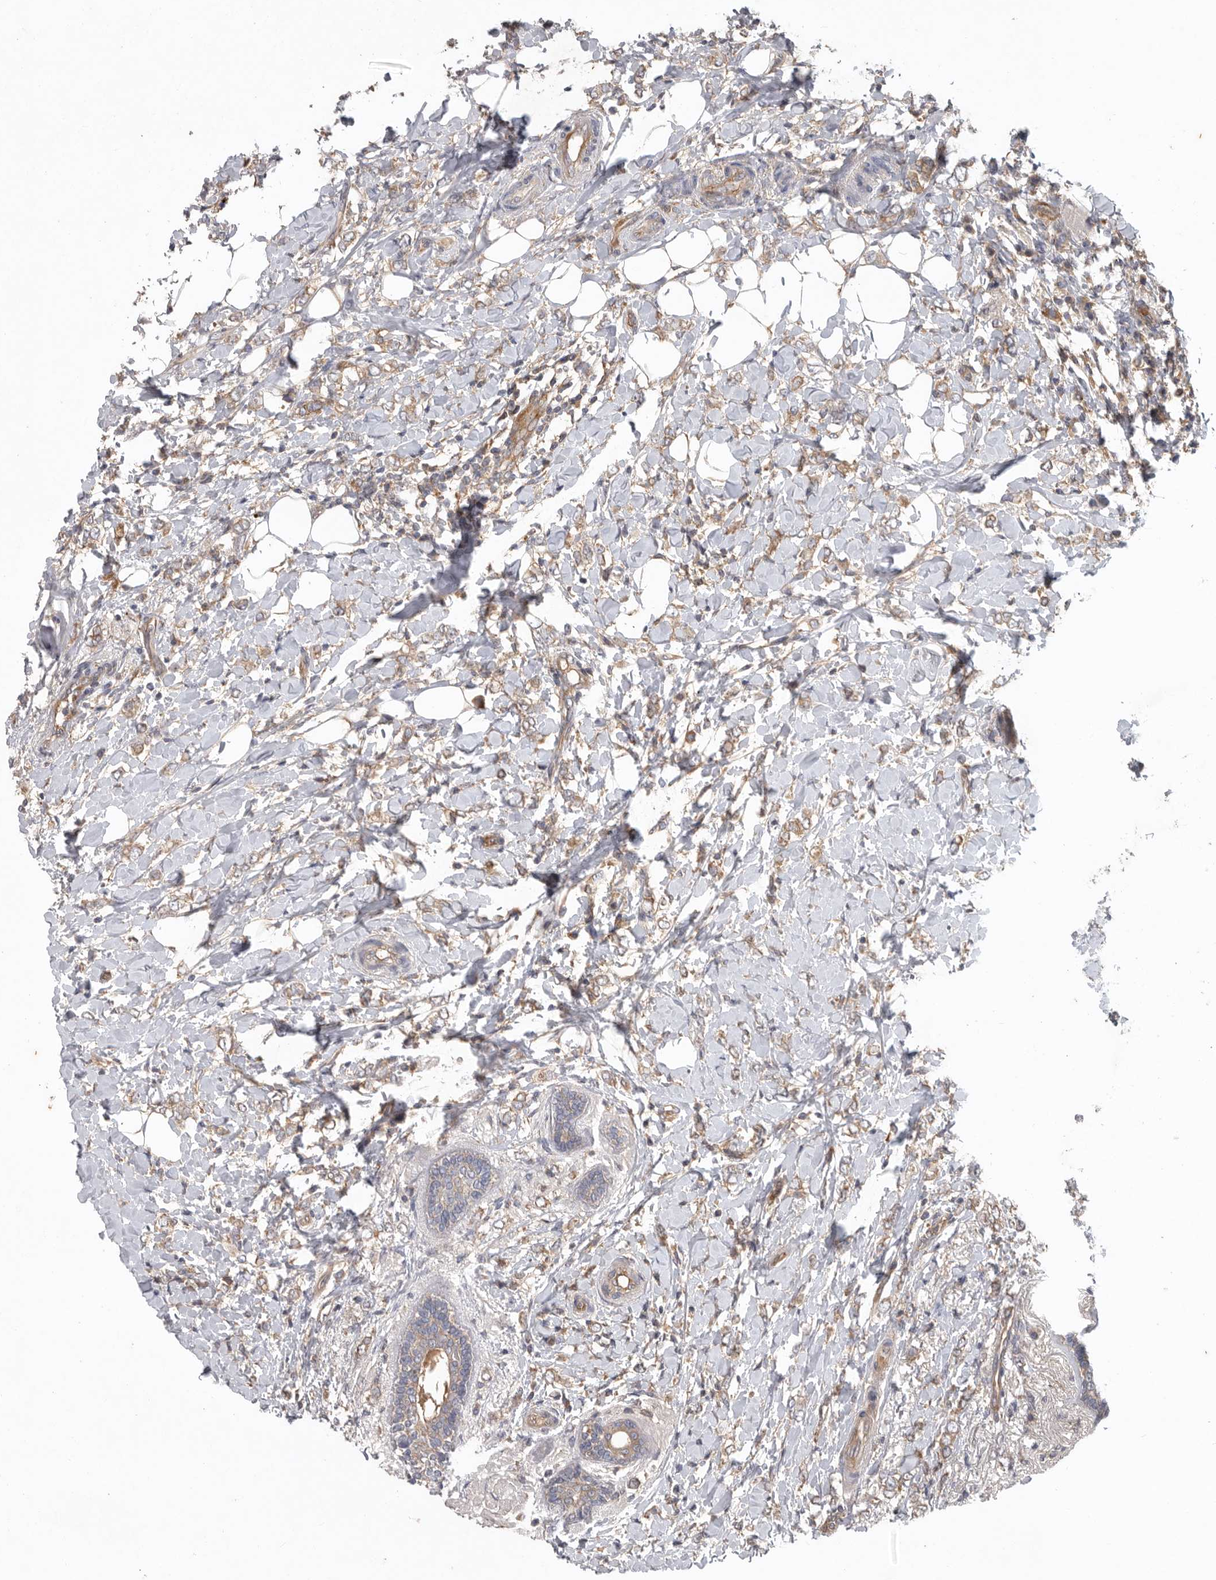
{"staining": {"intensity": "weak", "quantity": "25%-75%", "location": "cytoplasmic/membranous"}, "tissue": "breast cancer", "cell_type": "Tumor cells", "image_type": "cancer", "snomed": [{"axis": "morphology", "description": "Normal tissue, NOS"}, {"axis": "morphology", "description": "Lobular carcinoma"}, {"axis": "topography", "description": "Breast"}], "caption": "Breast lobular carcinoma stained with a brown dye reveals weak cytoplasmic/membranous positive expression in approximately 25%-75% of tumor cells.", "gene": "C1orf109", "patient": {"sex": "female", "age": 47}}